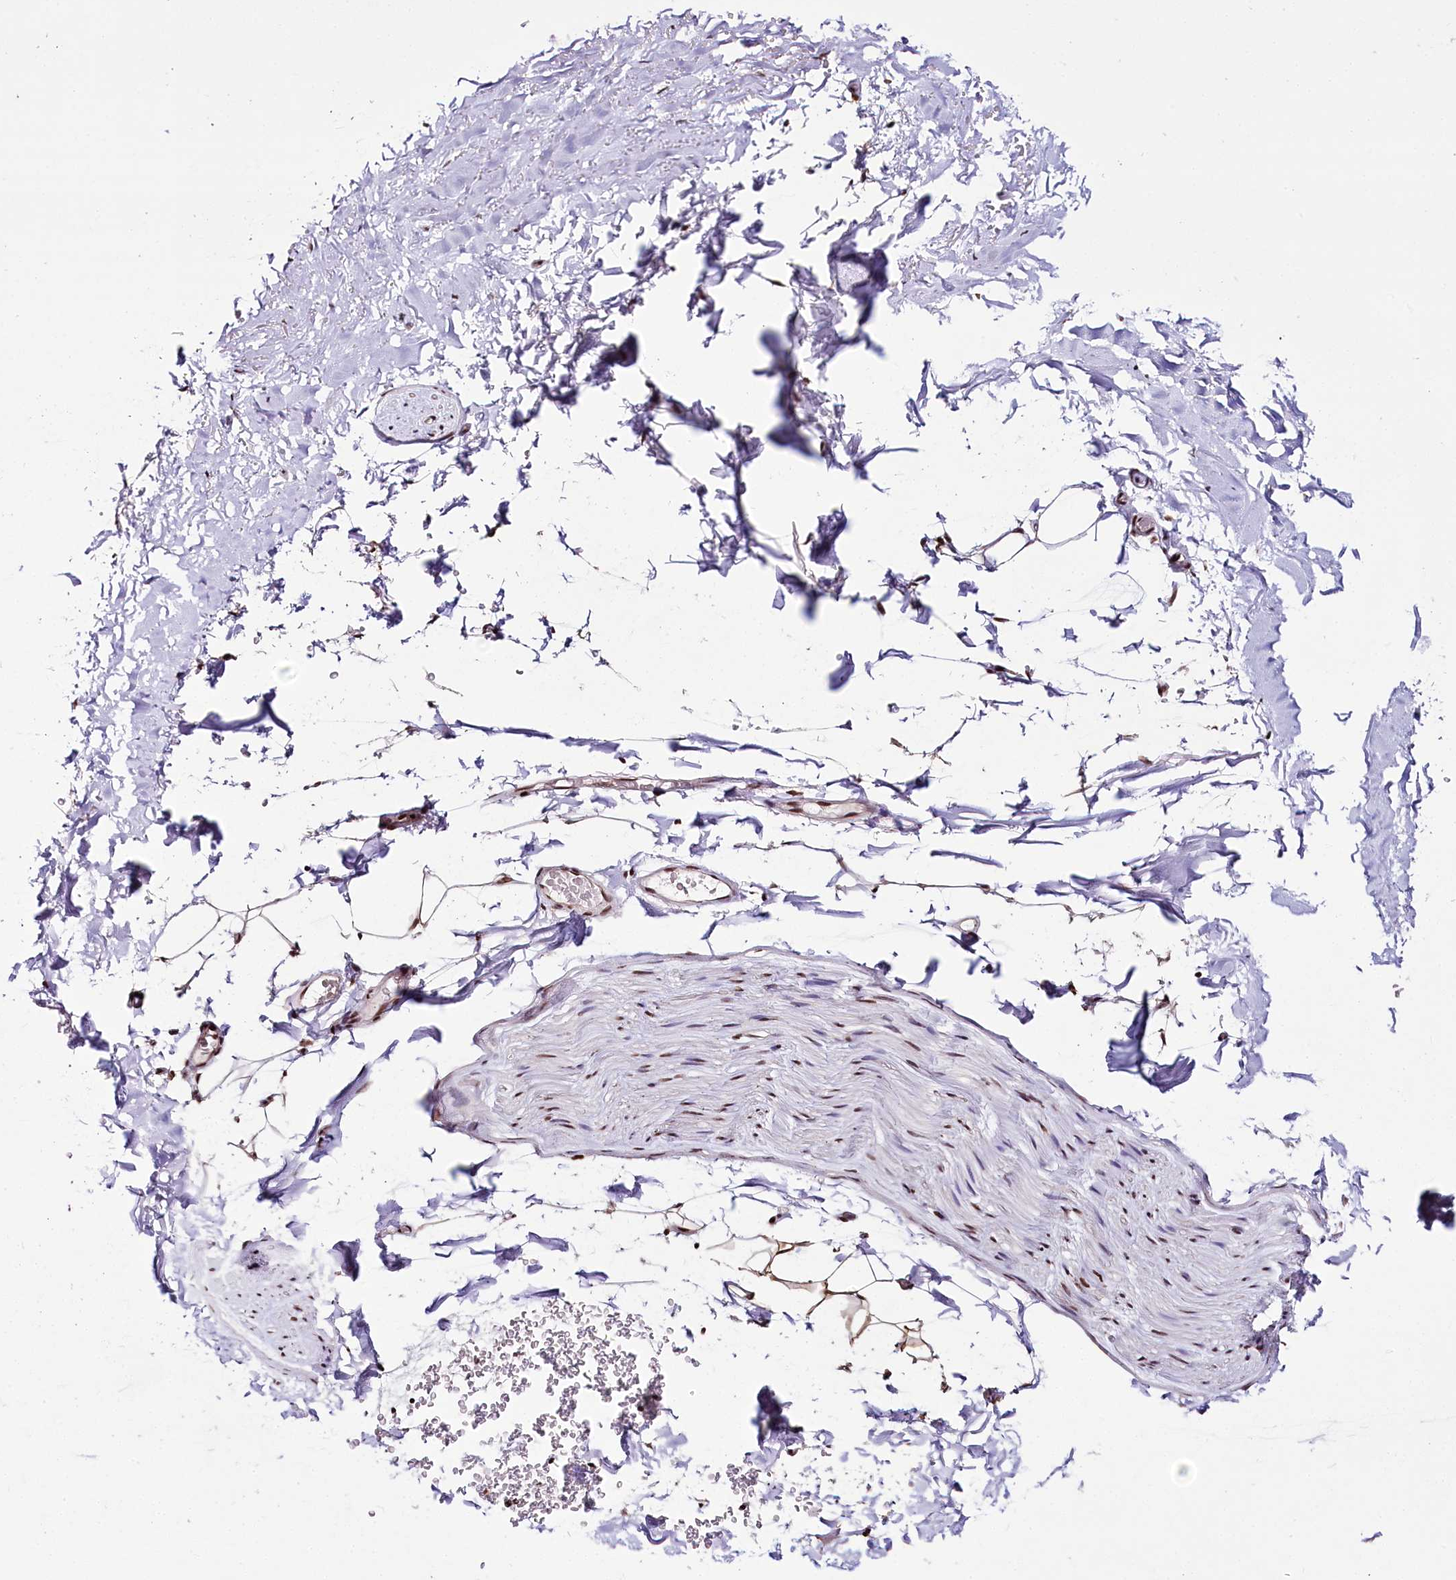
{"staining": {"intensity": "moderate", "quantity": "25%-75%", "location": "nuclear"}, "tissue": "adipose tissue", "cell_type": "Adipocytes", "image_type": "normal", "snomed": [{"axis": "morphology", "description": "Normal tissue, NOS"}, {"axis": "topography", "description": "Cartilage tissue"}, {"axis": "topography", "description": "Bronchus"}], "caption": "Immunohistochemical staining of unremarkable adipose tissue demonstrates 25%-75% levels of moderate nuclear protein staining in about 25%-75% of adipocytes. Ihc stains the protein in brown and the nuclei are stained blue.", "gene": "SMARCE1", "patient": {"sex": "female", "age": 73}}